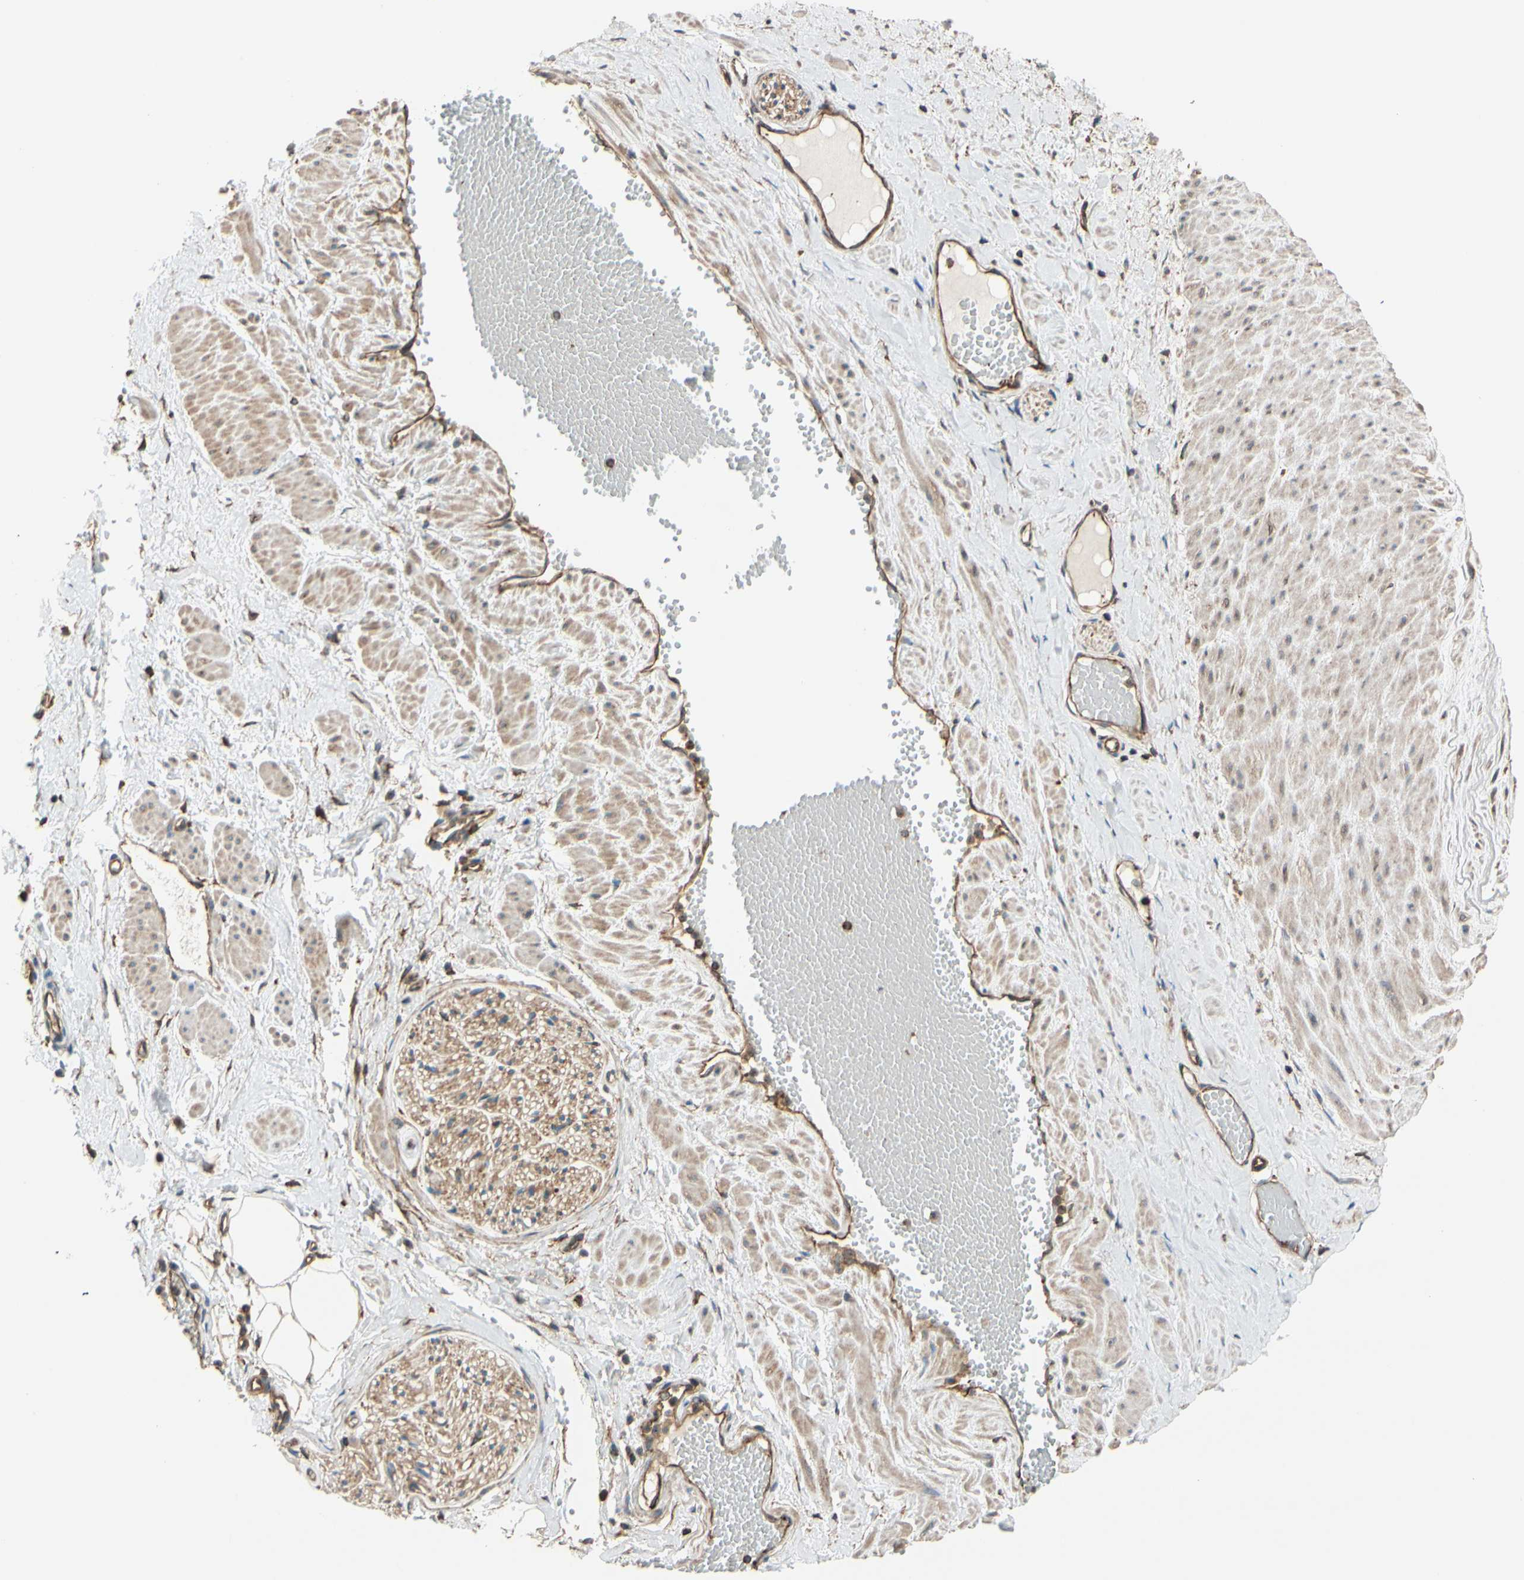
{"staining": {"intensity": "moderate", "quantity": ">75%", "location": "cytoplasmic/membranous"}, "tissue": "adipose tissue", "cell_type": "Adipocytes", "image_type": "normal", "snomed": [{"axis": "morphology", "description": "Normal tissue, NOS"}, {"axis": "topography", "description": "Soft tissue"}, {"axis": "topography", "description": "Vascular tissue"}], "caption": "The image displays staining of benign adipose tissue, revealing moderate cytoplasmic/membranous protein positivity (brown color) within adipocytes.", "gene": "EPS15", "patient": {"sex": "female", "age": 35}}